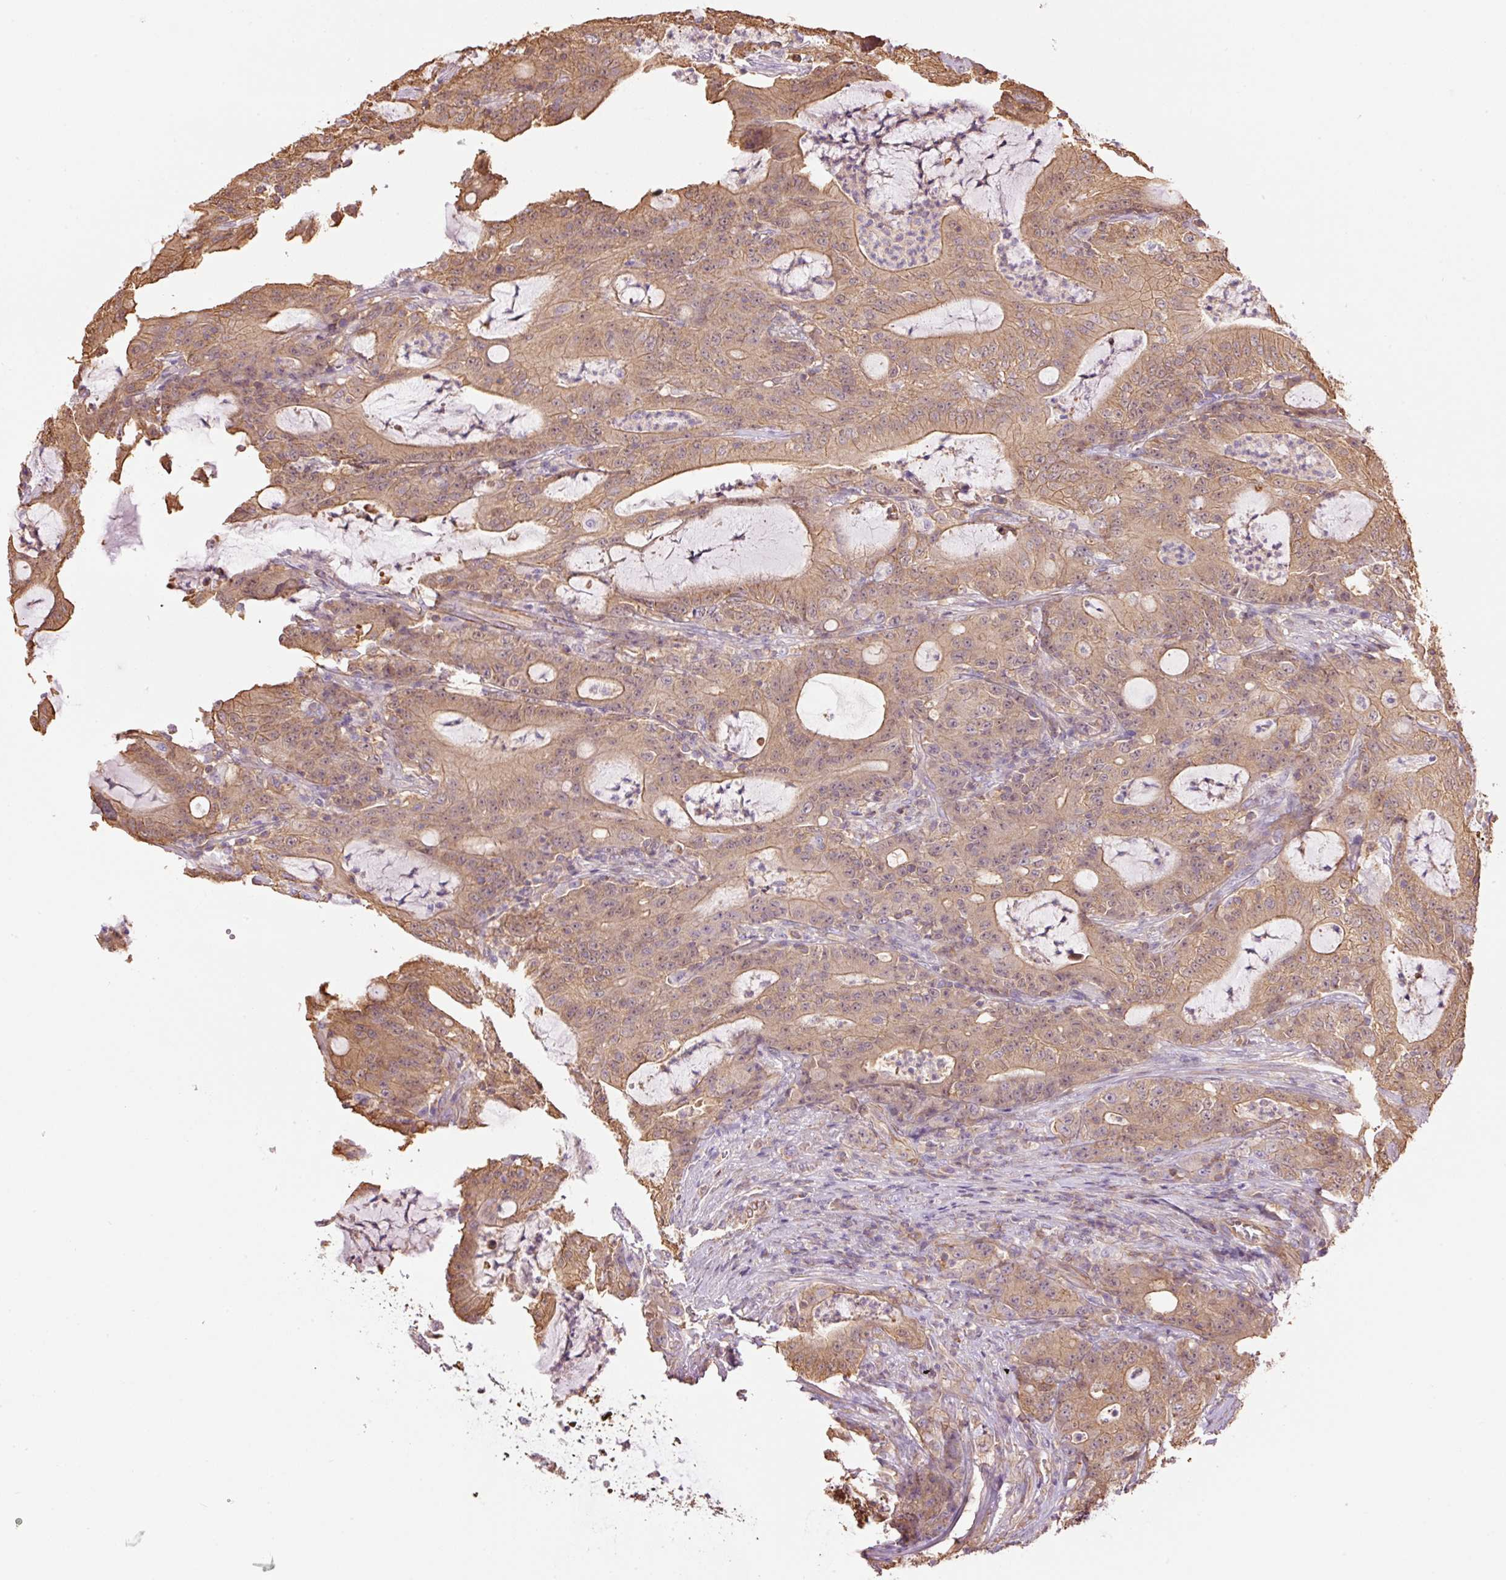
{"staining": {"intensity": "moderate", "quantity": ">75%", "location": "cytoplasmic/membranous"}, "tissue": "colorectal cancer", "cell_type": "Tumor cells", "image_type": "cancer", "snomed": [{"axis": "morphology", "description": "Adenocarcinoma, NOS"}, {"axis": "topography", "description": "Colon"}], "caption": "Human colorectal cancer (adenocarcinoma) stained for a protein (brown) displays moderate cytoplasmic/membranous positive positivity in approximately >75% of tumor cells.", "gene": "PPP1R1B", "patient": {"sex": "male", "age": 83}}